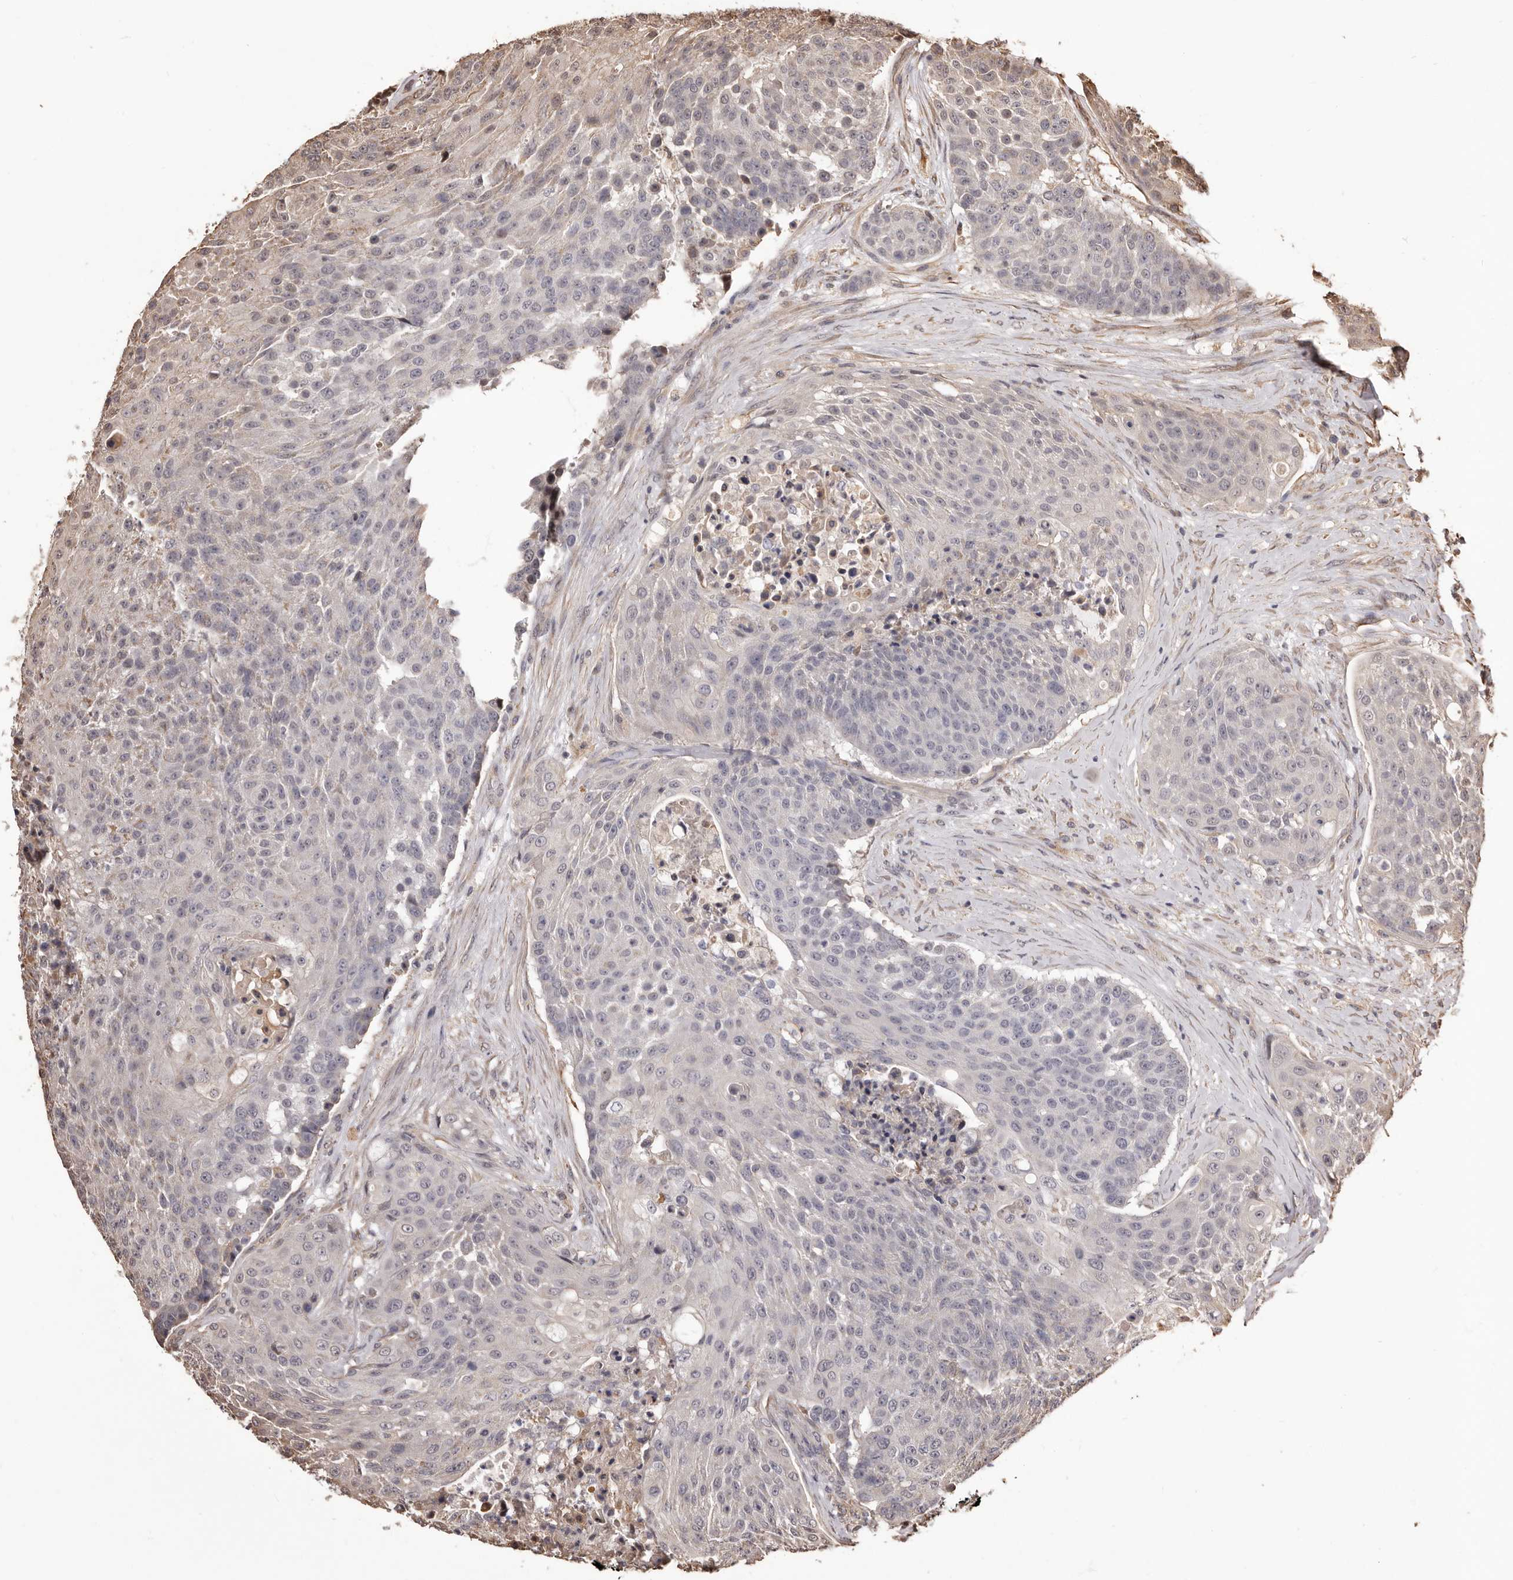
{"staining": {"intensity": "negative", "quantity": "none", "location": "none"}, "tissue": "urothelial cancer", "cell_type": "Tumor cells", "image_type": "cancer", "snomed": [{"axis": "morphology", "description": "Urothelial carcinoma, High grade"}, {"axis": "topography", "description": "Urinary bladder"}], "caption": "This is an immunohistochemistry photomicrograph of human high-grade urothelial carcinoma. There is no staining in tumor cells.", "gene": "ALPK1", "patient": {"sex": "female", "age": 63}}